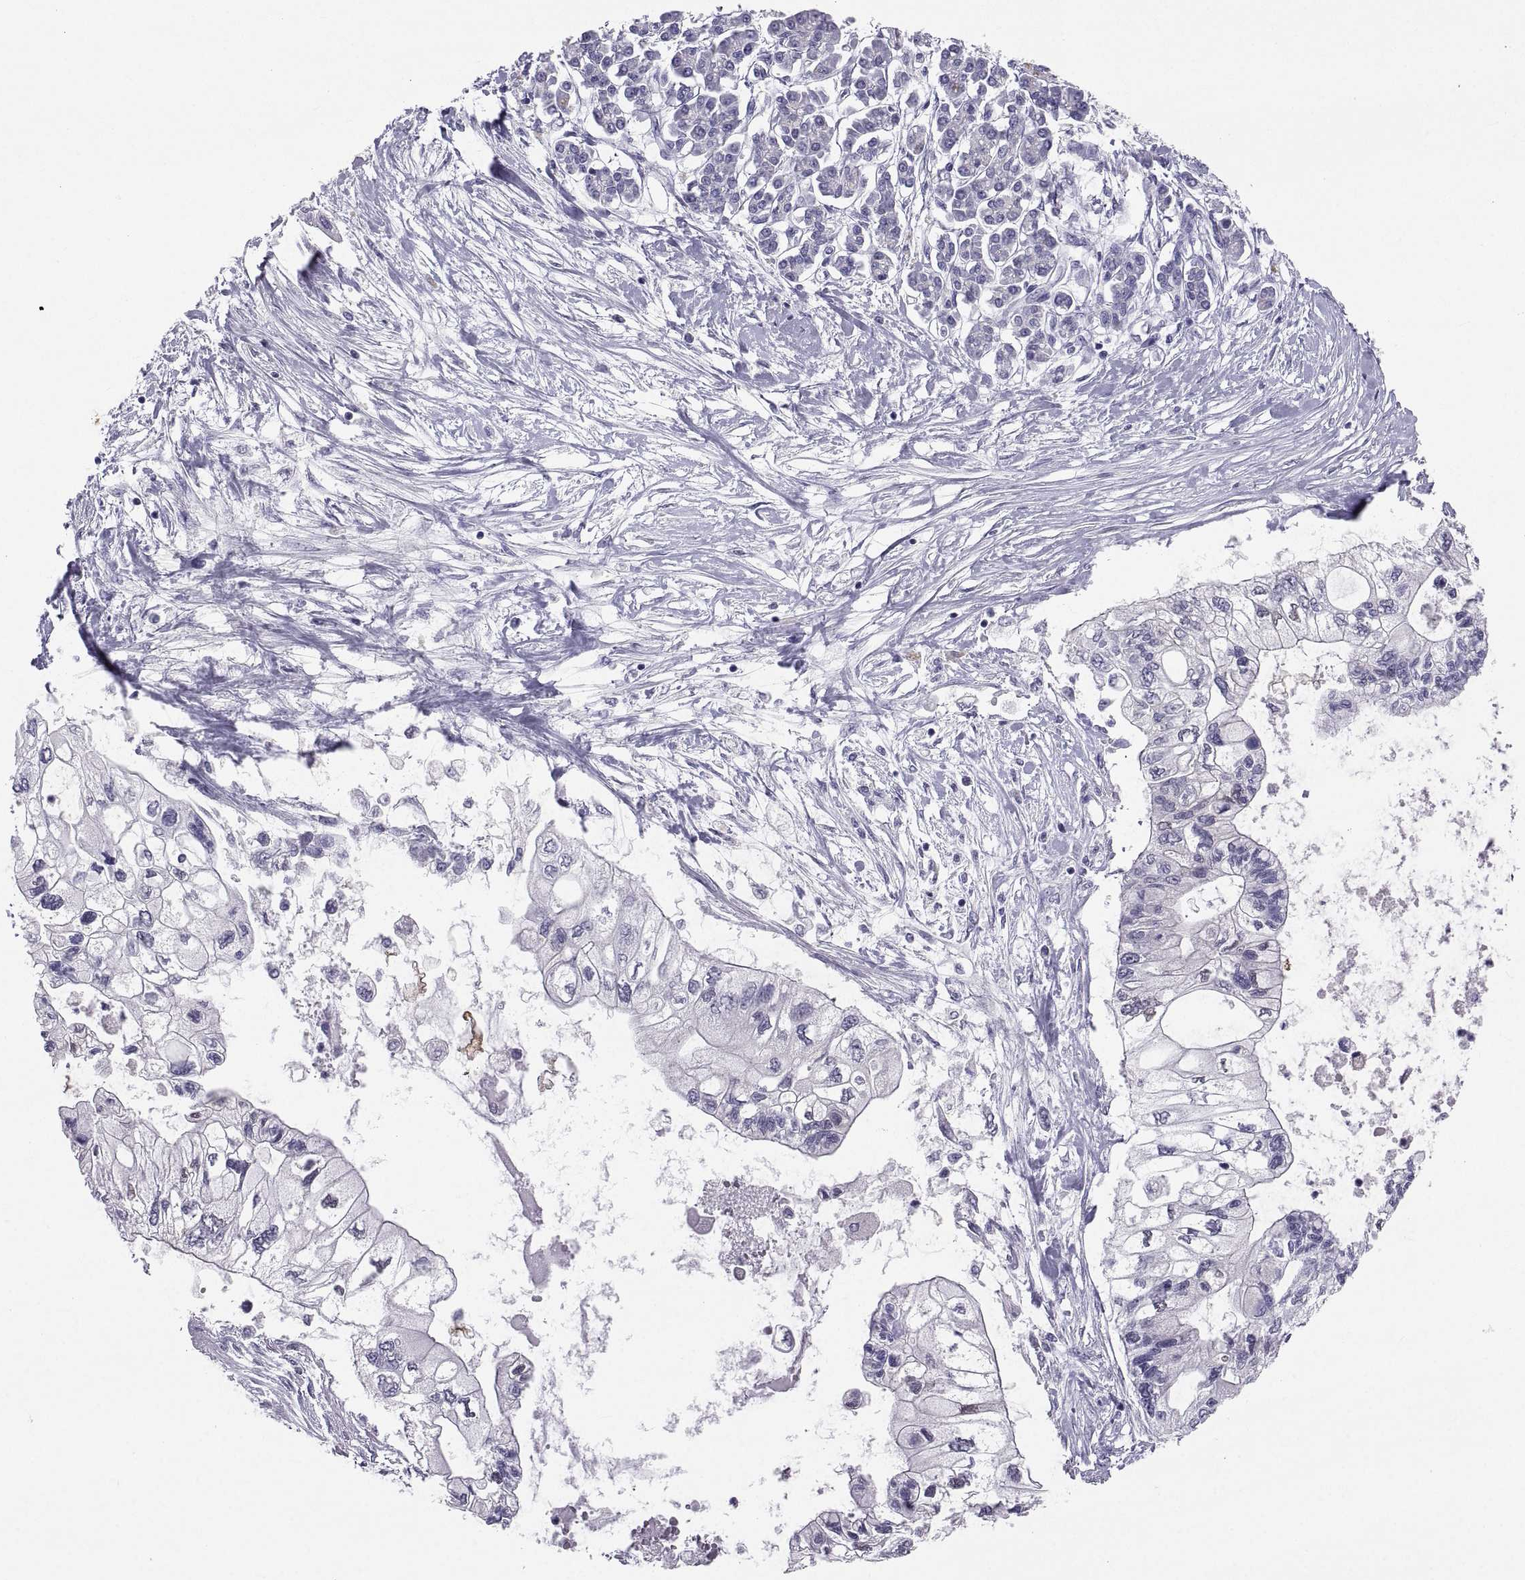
{"staining": {"intensity": "negative", "quantity": "none", "location": "none"}, "tissue": "pancreatic cancer", "cell_type": "Tumor cells", "image_type": "cancer", "snomed": [{"axis": "morphology", "description": "Adenocarcinoma, NOS"}, {"axis": "topography", "description": "Pancreas"}], "caption": "Protein analysis of adenocarcinoma (pancreatic) shows no significant expression in tumor cells.", "gene": "IGSF1", "patient": {"sex": "female", "age": 77}}